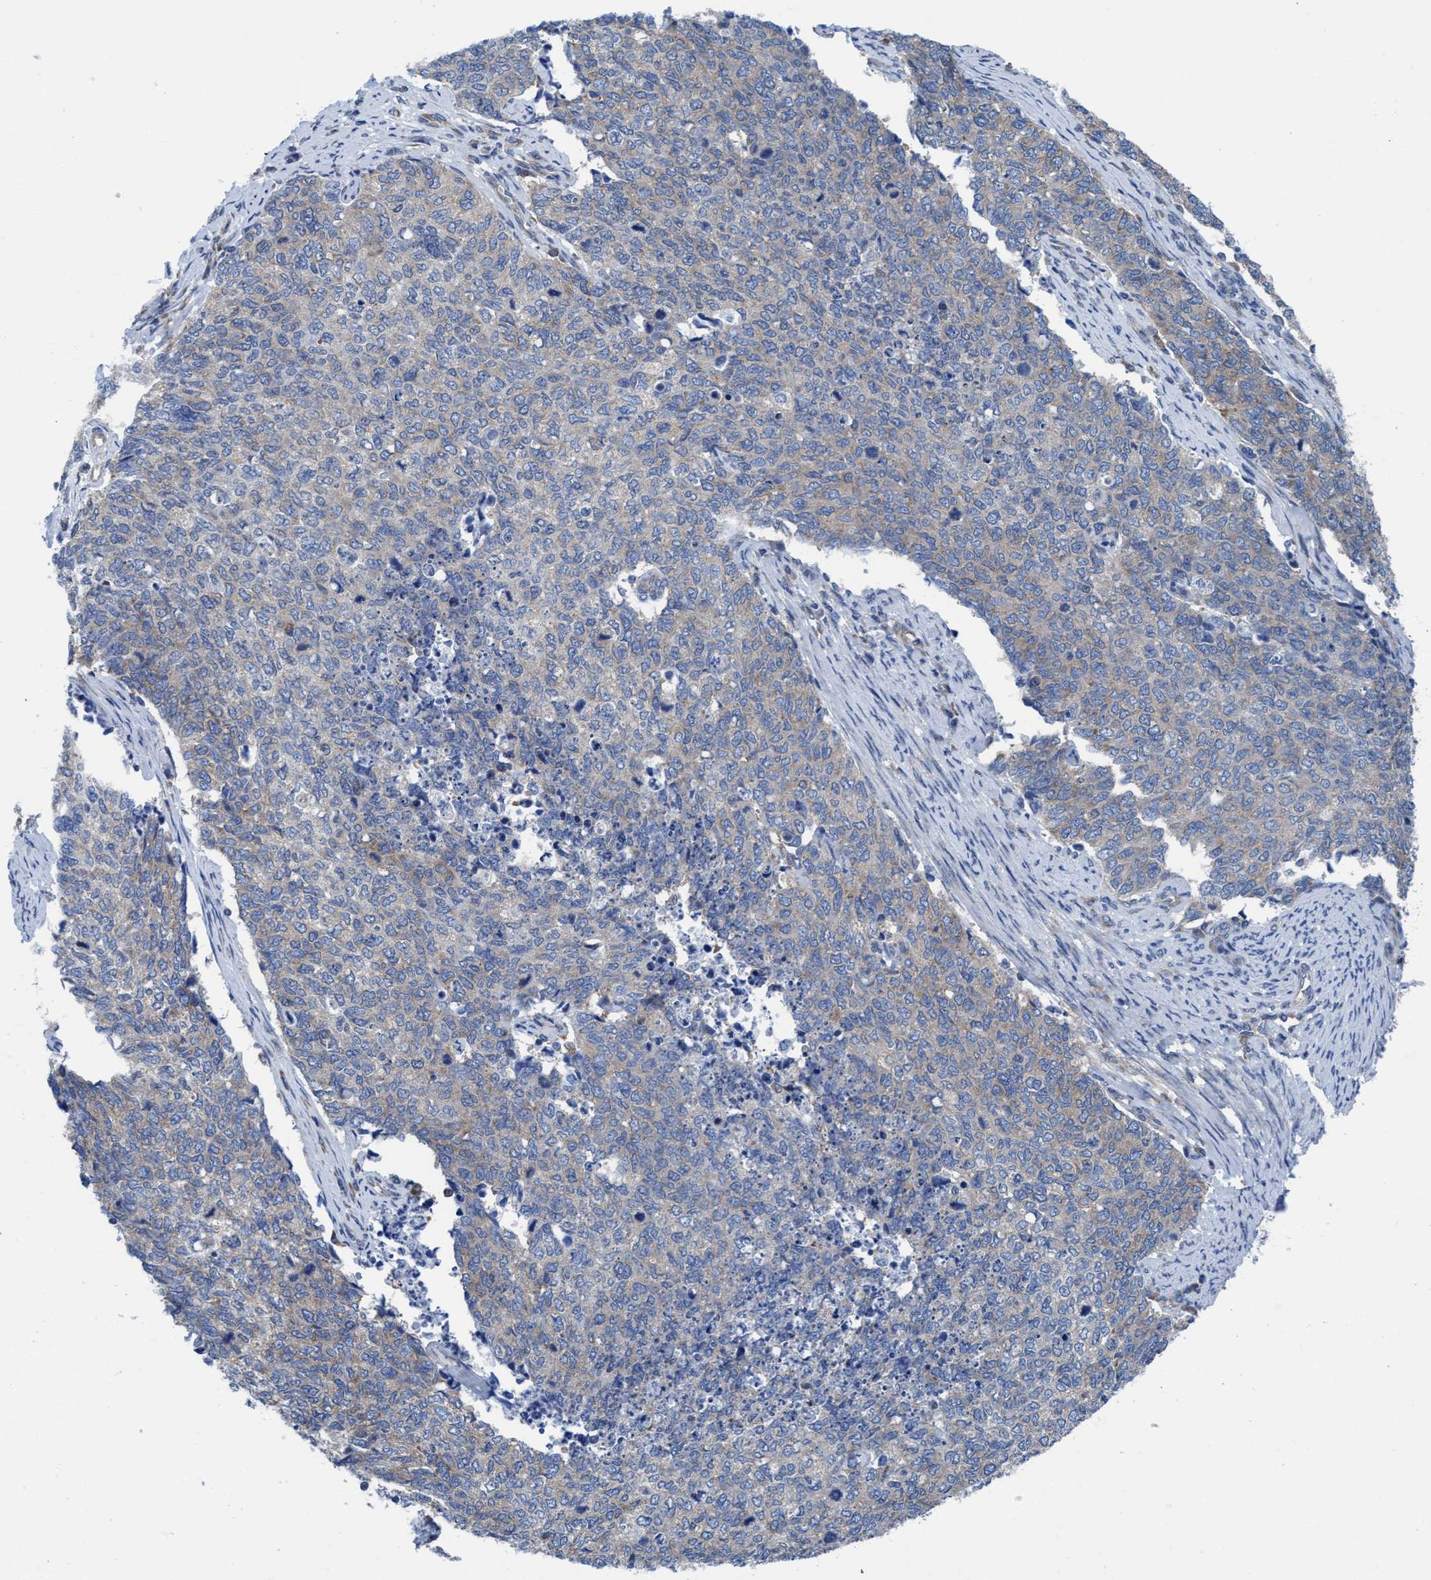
{"staining": {"intensity": "weak", "quantity": "<25%", "location": "cytoplasmic/membranous"}, "tissue": "cervical cancer", "cell_type": "Tumor cells", "image_type": "cancer", "snomed": [{"axis": "morphology", "description": "Squamous cell carcinoma, NOS"}, {"axis": "topography", "description": "Cervix"}], "caption": "Protein analysis of cervical cancer (squamous cell carcinoma) shows no significant staining in tumor cells.", "gene": "NMT1", "patient": {"sex": "female", "age": 63}}